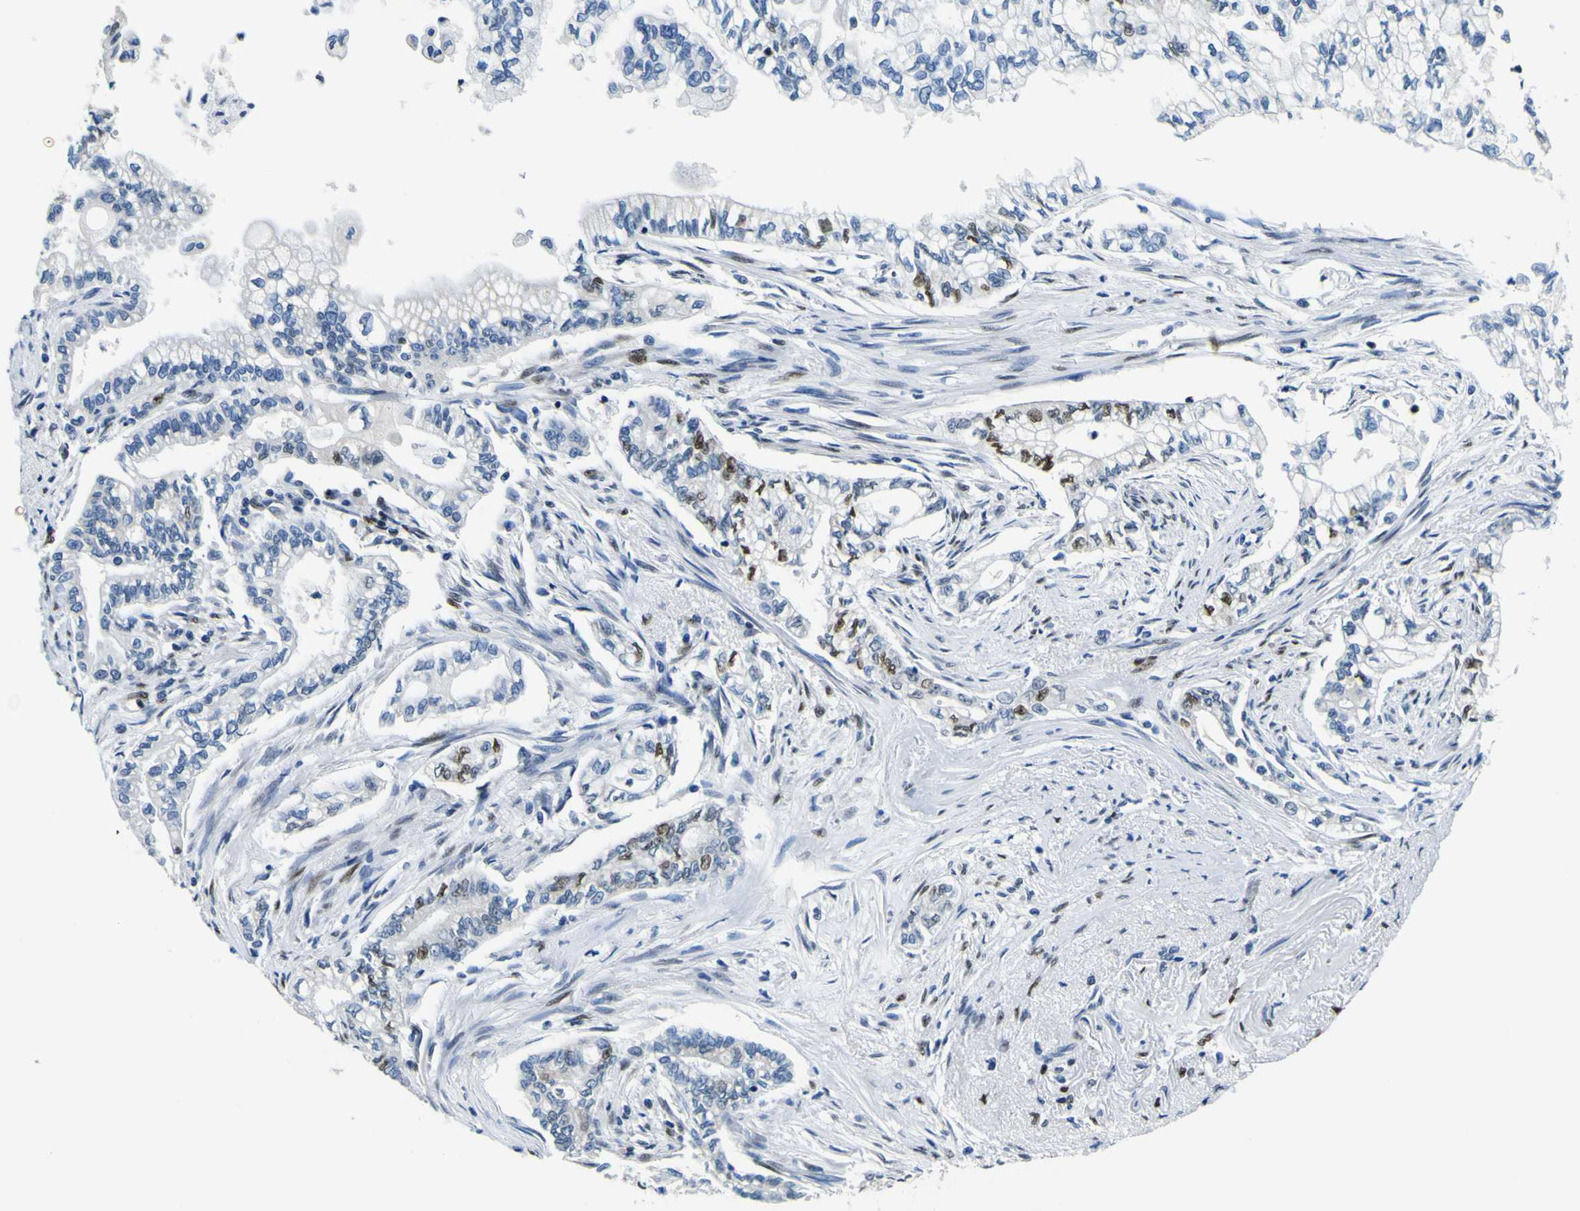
{"staining": {"intensity": "strong", "quantity": "<25%", "location": "nuclear"}, "tissue": "pancreatic cancer", "cell_type": "Tumor cells", "image_type": "cancer", "snomed": [{"axis": "morphology", "description": "Normal tissue, NOS"}, {"axis": "topography", "description": "Pancreas"}], "caption": "Immunohistochemistry (IHC) image of neoplastic tissue: human pancreatic cancer stained using immunohistochemistry (IHC) shows medium levels of strong protein expression localized specifically in the nuclear of tumor cells, appearing as a nuclear brown color.", "gene": "SP1", "patient": {"sex": "male", "age": 42}}